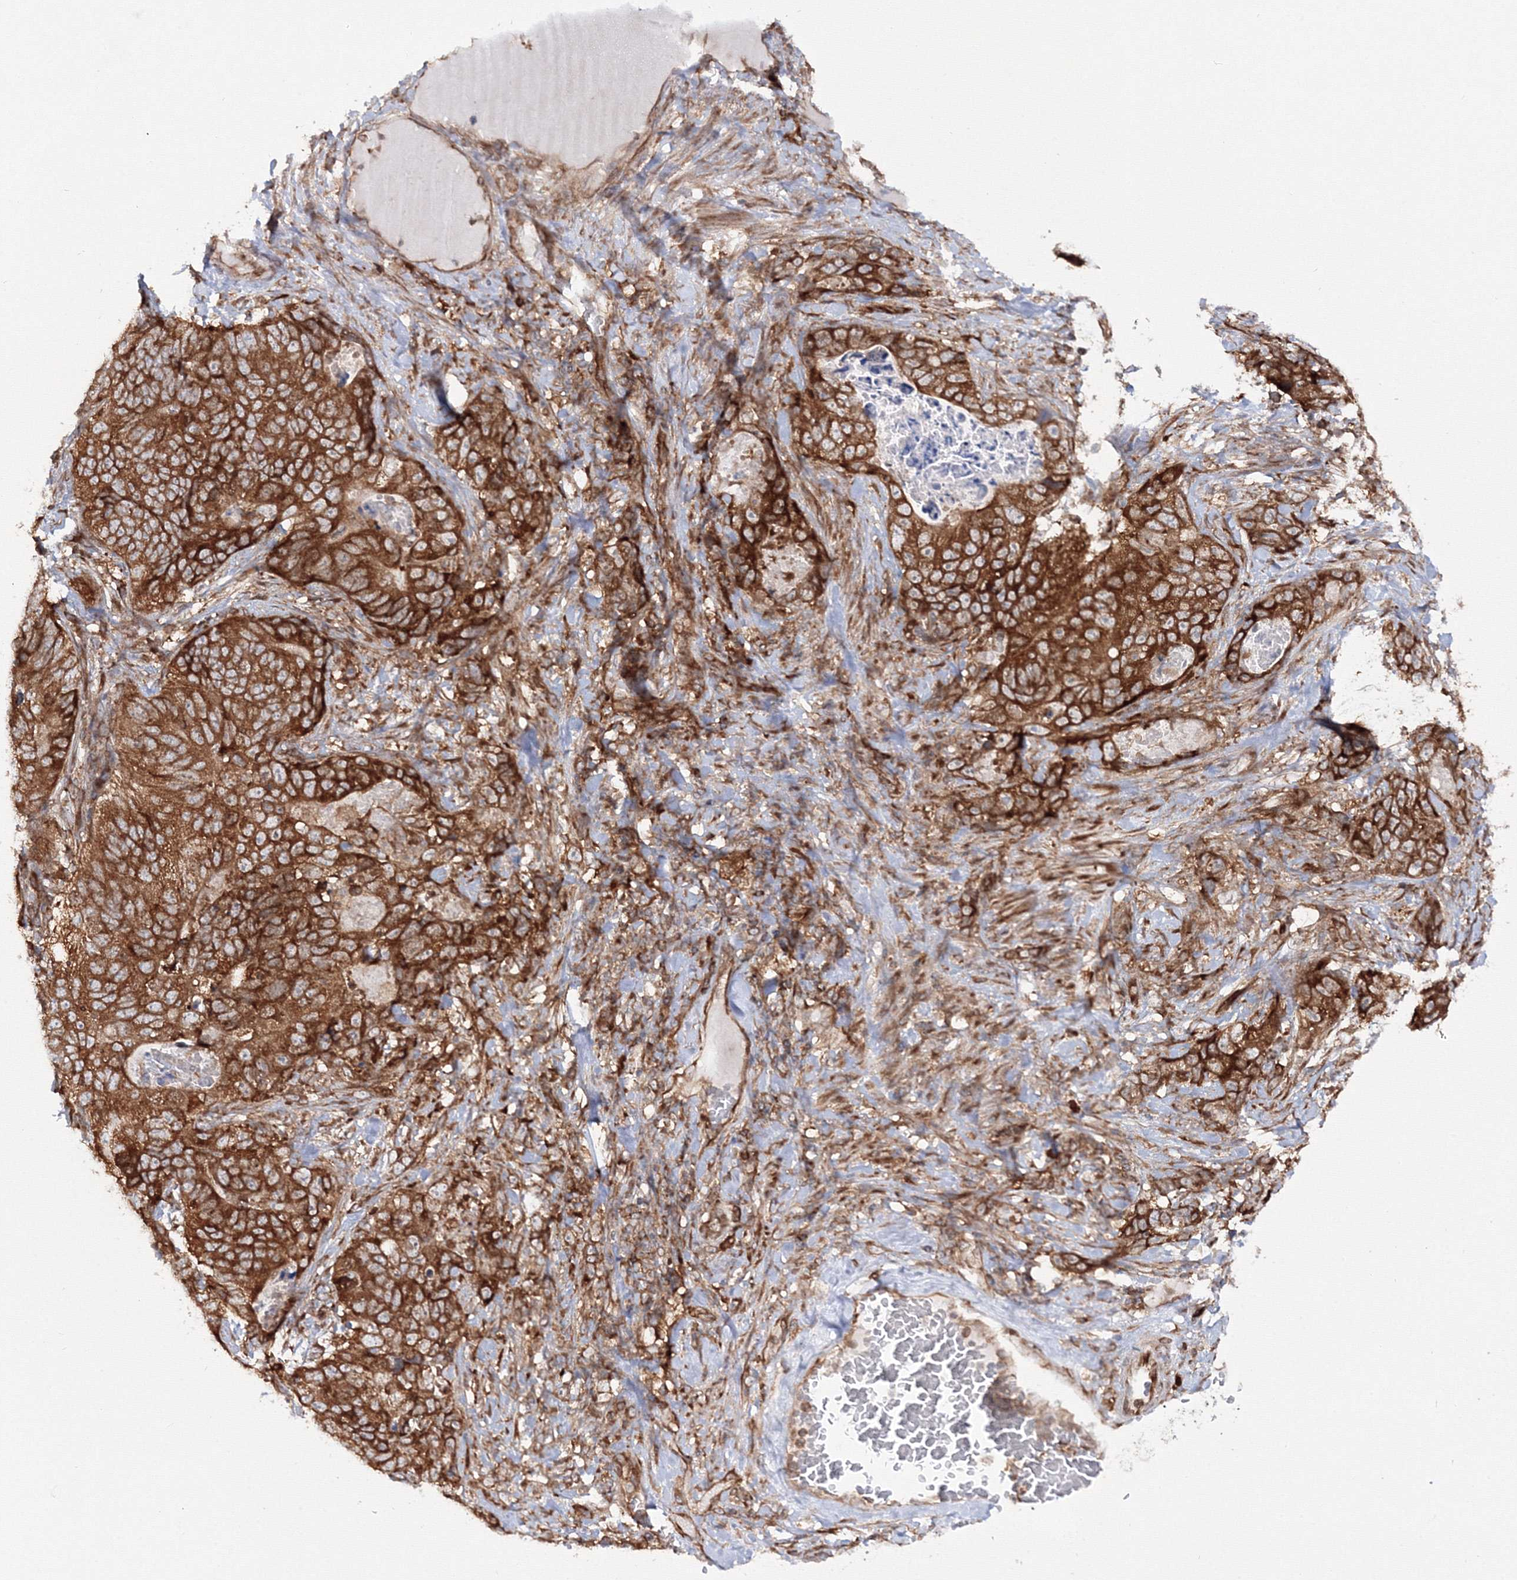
{"staining": {"intensity": "strong", "quantity": ">75%", "location": "cytoplasmic/membranous"}, "tissue": "stomach cancer", "cell_type": "Tumor cells", "image_type": "cancer", "snomed": [{"axis": "morphology", "description": "Normal tissue, NOS"}, {"axis": "morphology", "description": "Adenocarcinoma, NOS"}, {"axis": "topography", "description": "Stomach"}], "caption": "High-magnification brightfield microscopy of stomach cancer (adenocarcinoma) stained with DAB (brown) and counterstained with hematoxylin (blue). tumor cells exhibit strong cytoplasmic/membranous positivity is present in about>75% of cells. The protein is stained brown, and the nuclei are stained in blue (DAB (3,3'-diaminobenzidine) IHC with brightfield microscopy, high magnification).", "gene": "HARS1", "patient": {"sex": "female", "age": 89}}